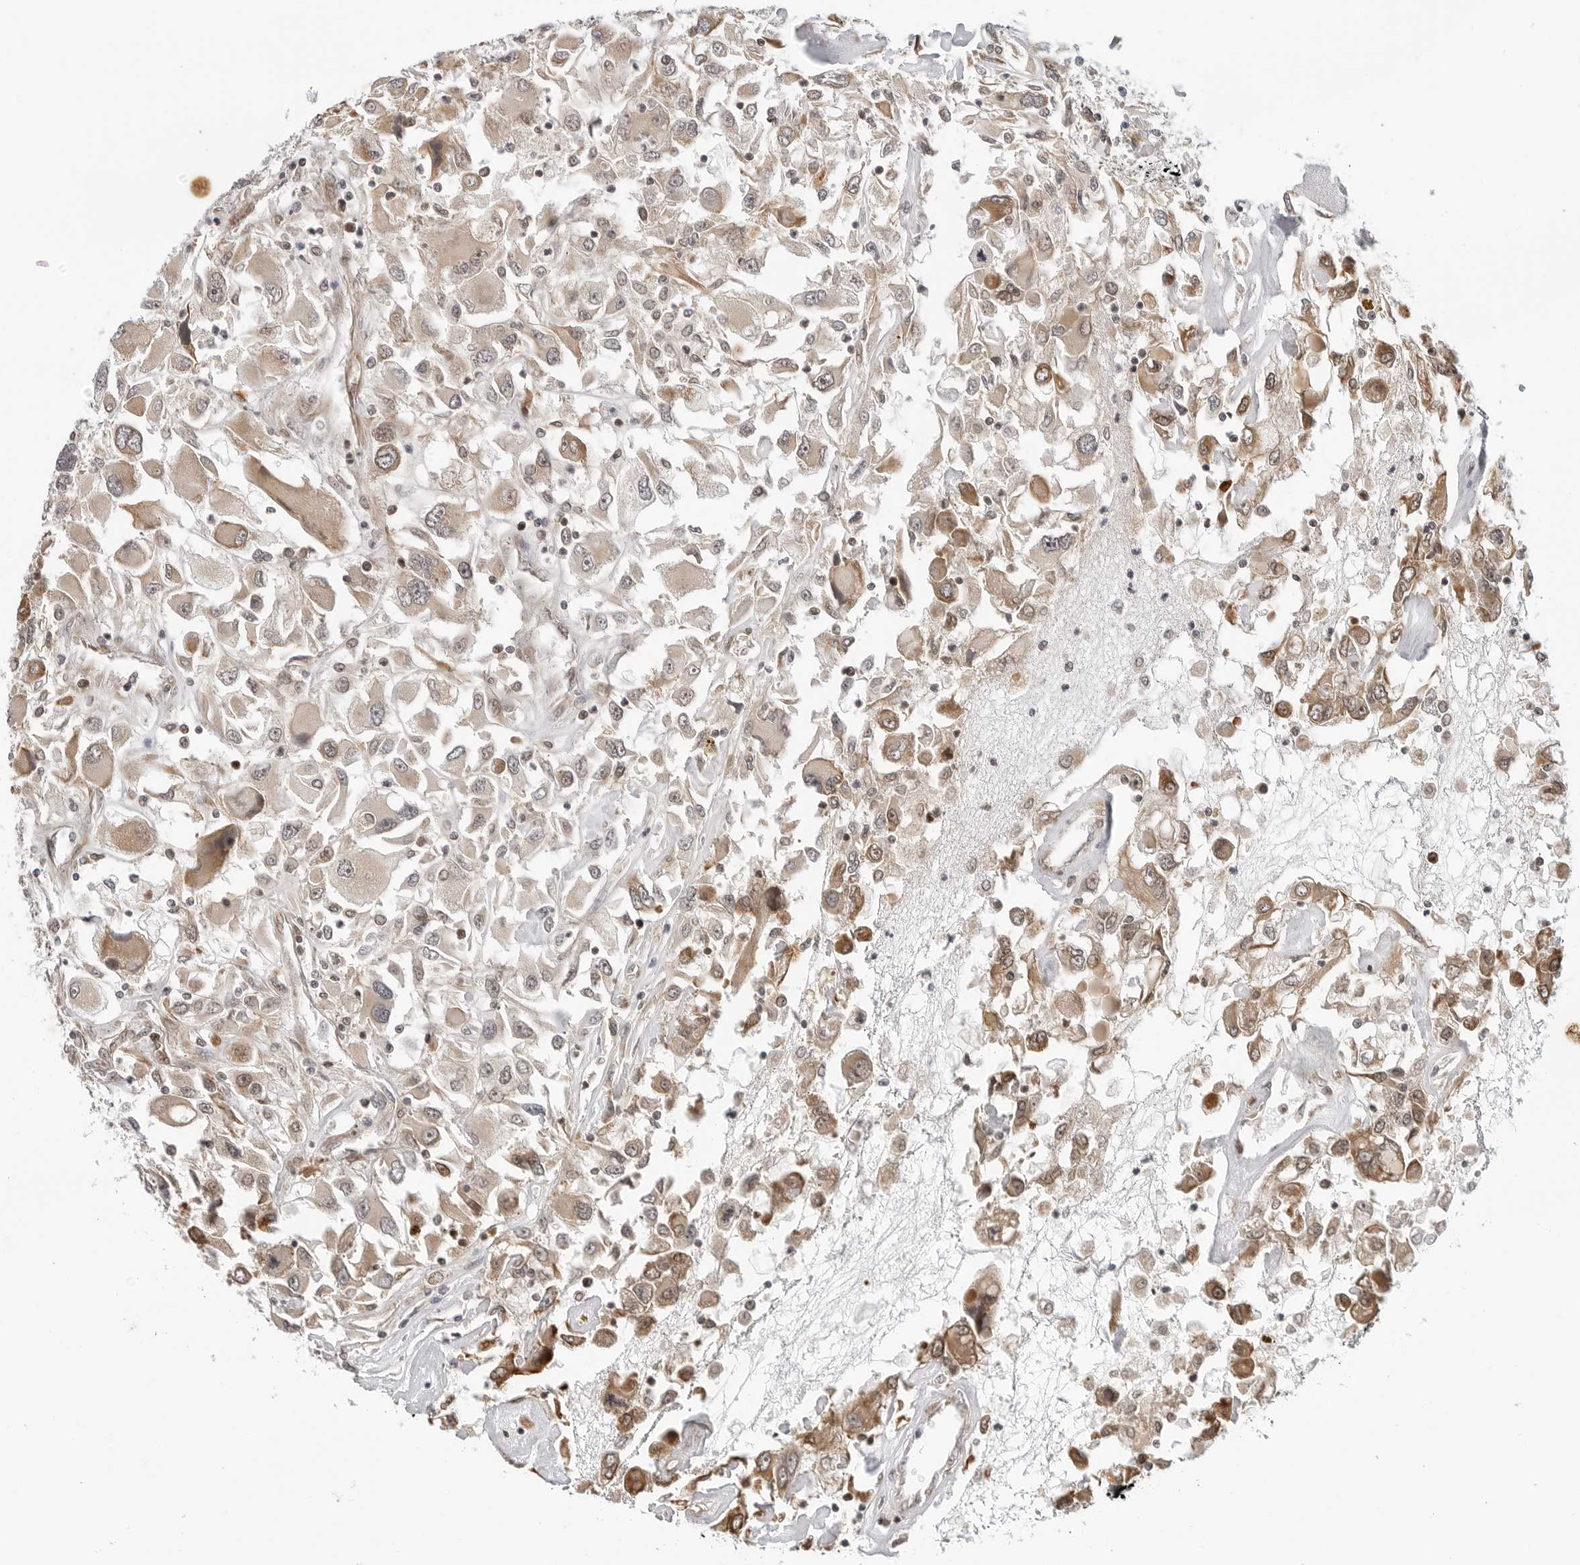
{"staining": {"intensity": "moderate", "quantity": "25%-75%", "location": "cytoplasmic/membranous,nuclear"}, "tissue": "renal cancer", "cell_type": "Tumor cells", "image_type": "cancer", "snomed": [{"axis": "morphology", "description": "Adenocarcinoma, NOS"}, {"axis": "topography", "description": "Kidney"}], "caption": "Immunohistochemistry (IHC) micrograph of neoplastic tissue: renal cancer stained using immunohistochemistry (IHC) demonstrates medium levels of moderate protein expression localized specifically in the cytoplasmic/membranous and nuclear of tumor cells, appearing as a cytoplasmic/membranous and nuclear brown color.", "gene": "TIPRL", "patient": {"sex": "female", "age": 52}}